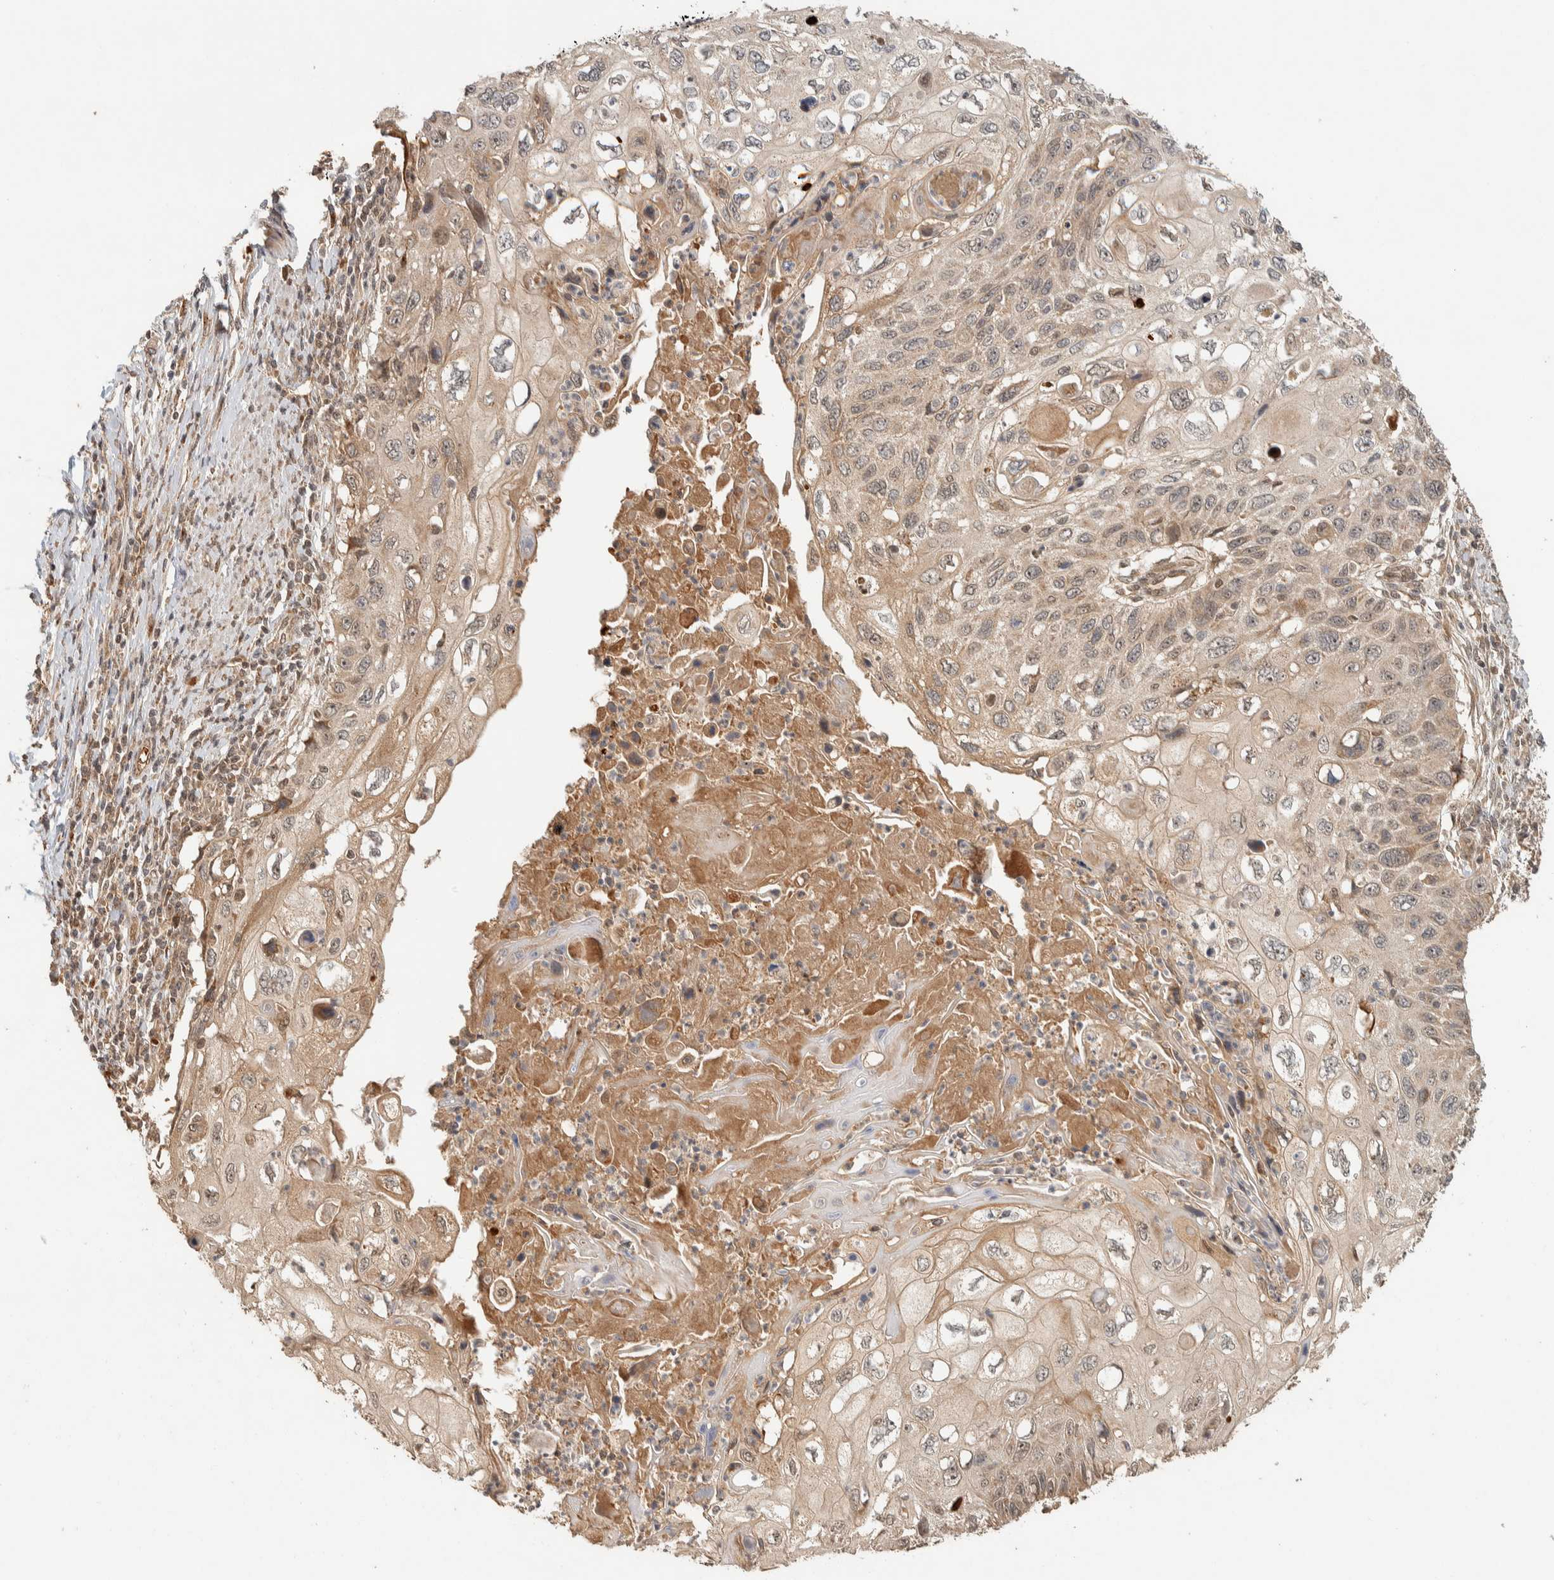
{"staining": {"intensity": "weak", "quantity": ">75%", "location": "cytoplasmic/membranous"}, "tissue": "cervical cancer", "cell_type": "Tumor cells", "image_type": "cancer", "snomed": [{"axis": "morphology", "description": "Squamous cell carcinoma, NOS"}, {"axis": "topography", "description": "Cervix"}], "caption": "Human squamous cell carcinoma (cervical) stained with a protein marker exhibits weak staining in tumor cells.", "gene": "ZBTB2", "patient": {"sex": "female", "age": 70}}